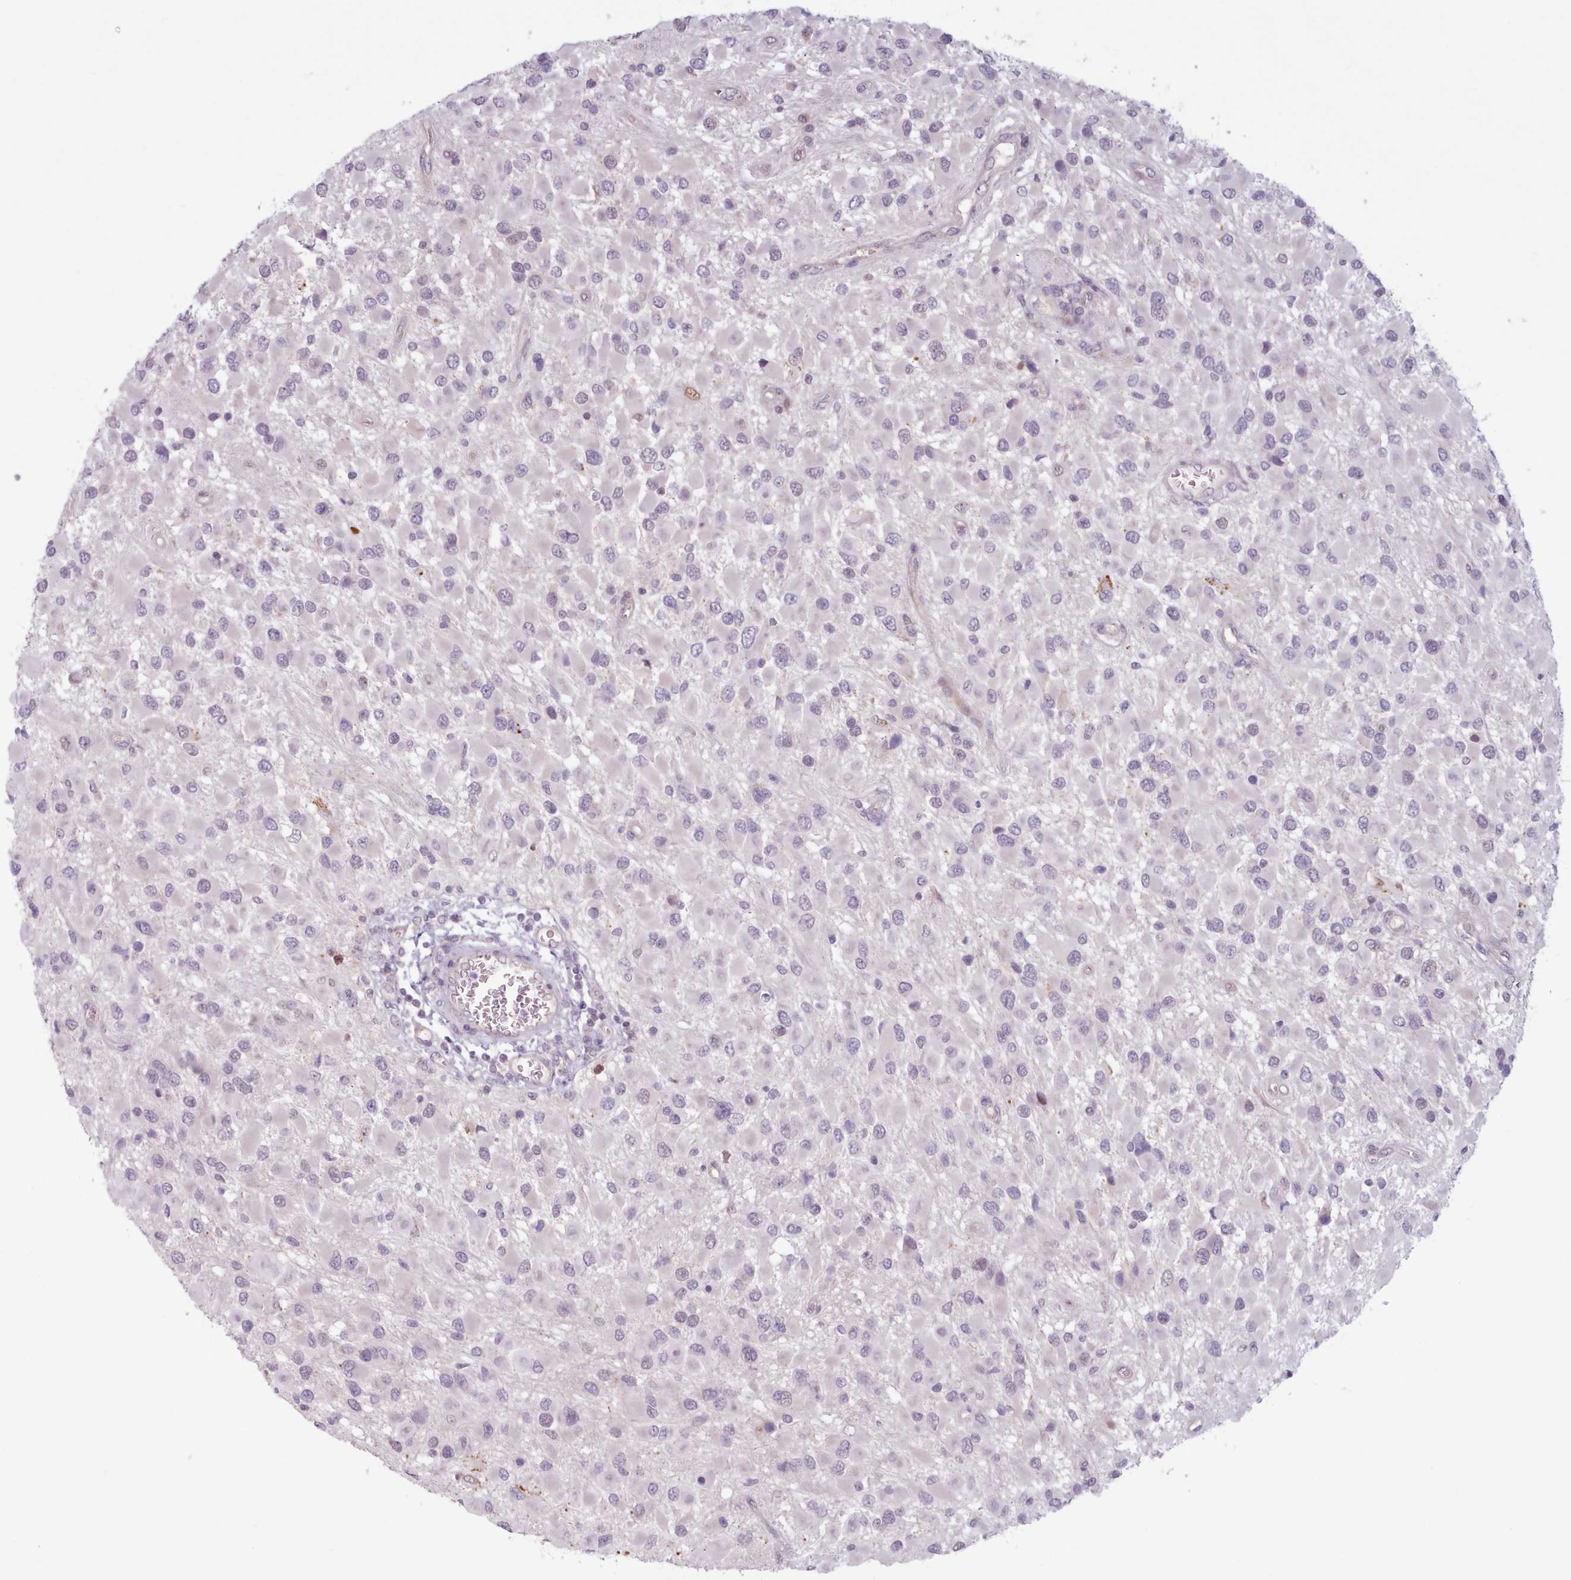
{"staining": {"intensity": "negative", "quantity": "none", "location": "none"}, "tissue": "glioma", "cell_type": "Tumor cells", "image_type": "cancer", "snomed": [{"axis": "morphology", "description": "Glioma, malignant, High grade"}, {"axis": "topography", "description": "Brain"}], "caption": "The IHC histopathology image has no significant expression in tumor cells of glioma tissue.", "gene": "KBTBD7", "patient": {"sex": "male", "age": 53}}